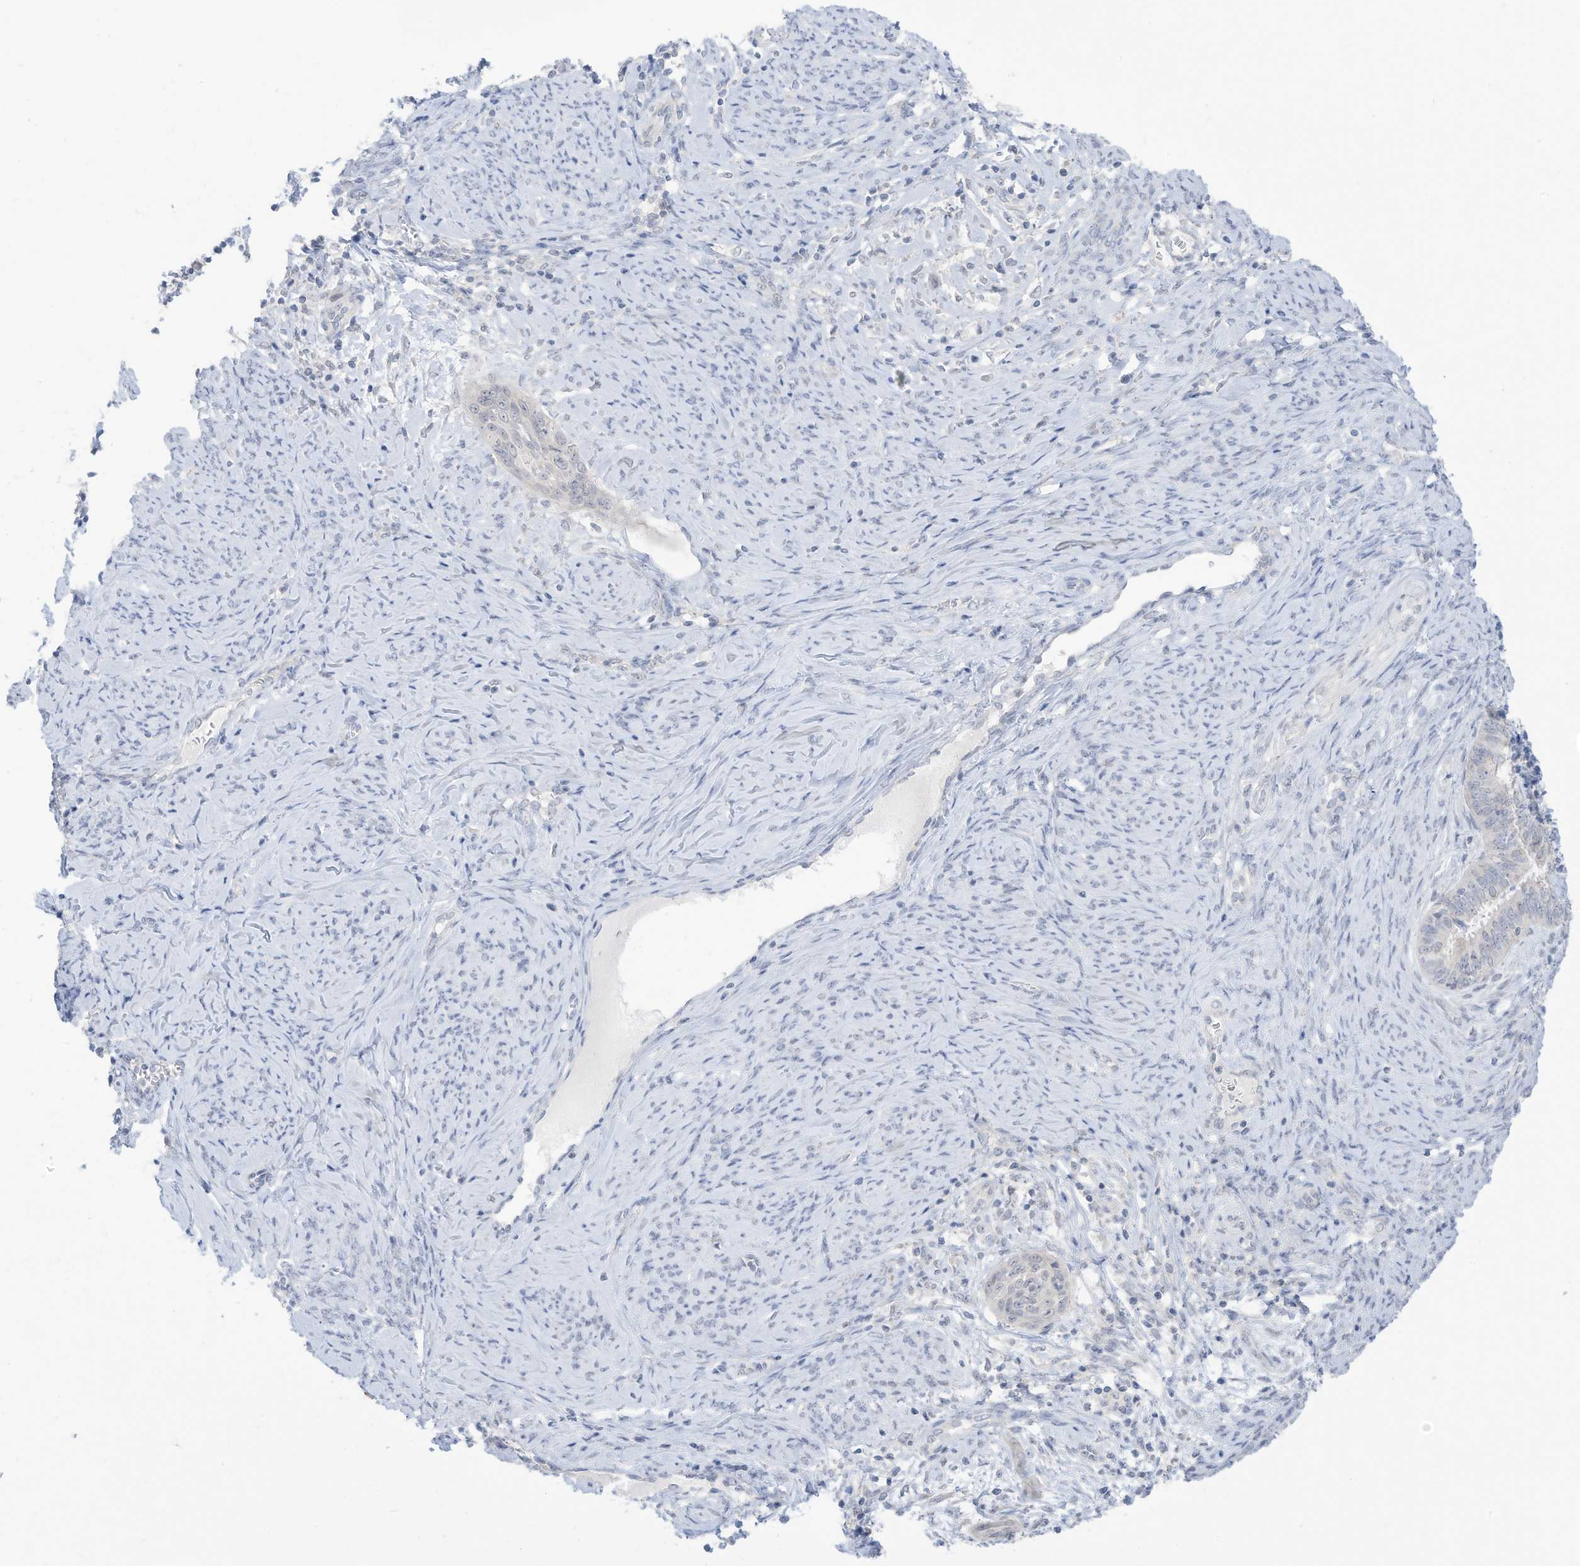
{"staining": {"intensity": "negative", "quantity": "none", "location": "none"}, "tissue": "cervical cancer", "cell_type": "Tumor cells", "image_type": "cancer", "snomed": [{"axis": "morphology", "description": "Squamous cell carcinoma, NOS"}, {"axis": "topography", "description": "Cervix"}], "caption": "Cervical cancer was stained to show a protein in brown. There is no significant positivity in tumor cells.", "gene": "OGT", "patient": {"sex": "female", "age": 33}}